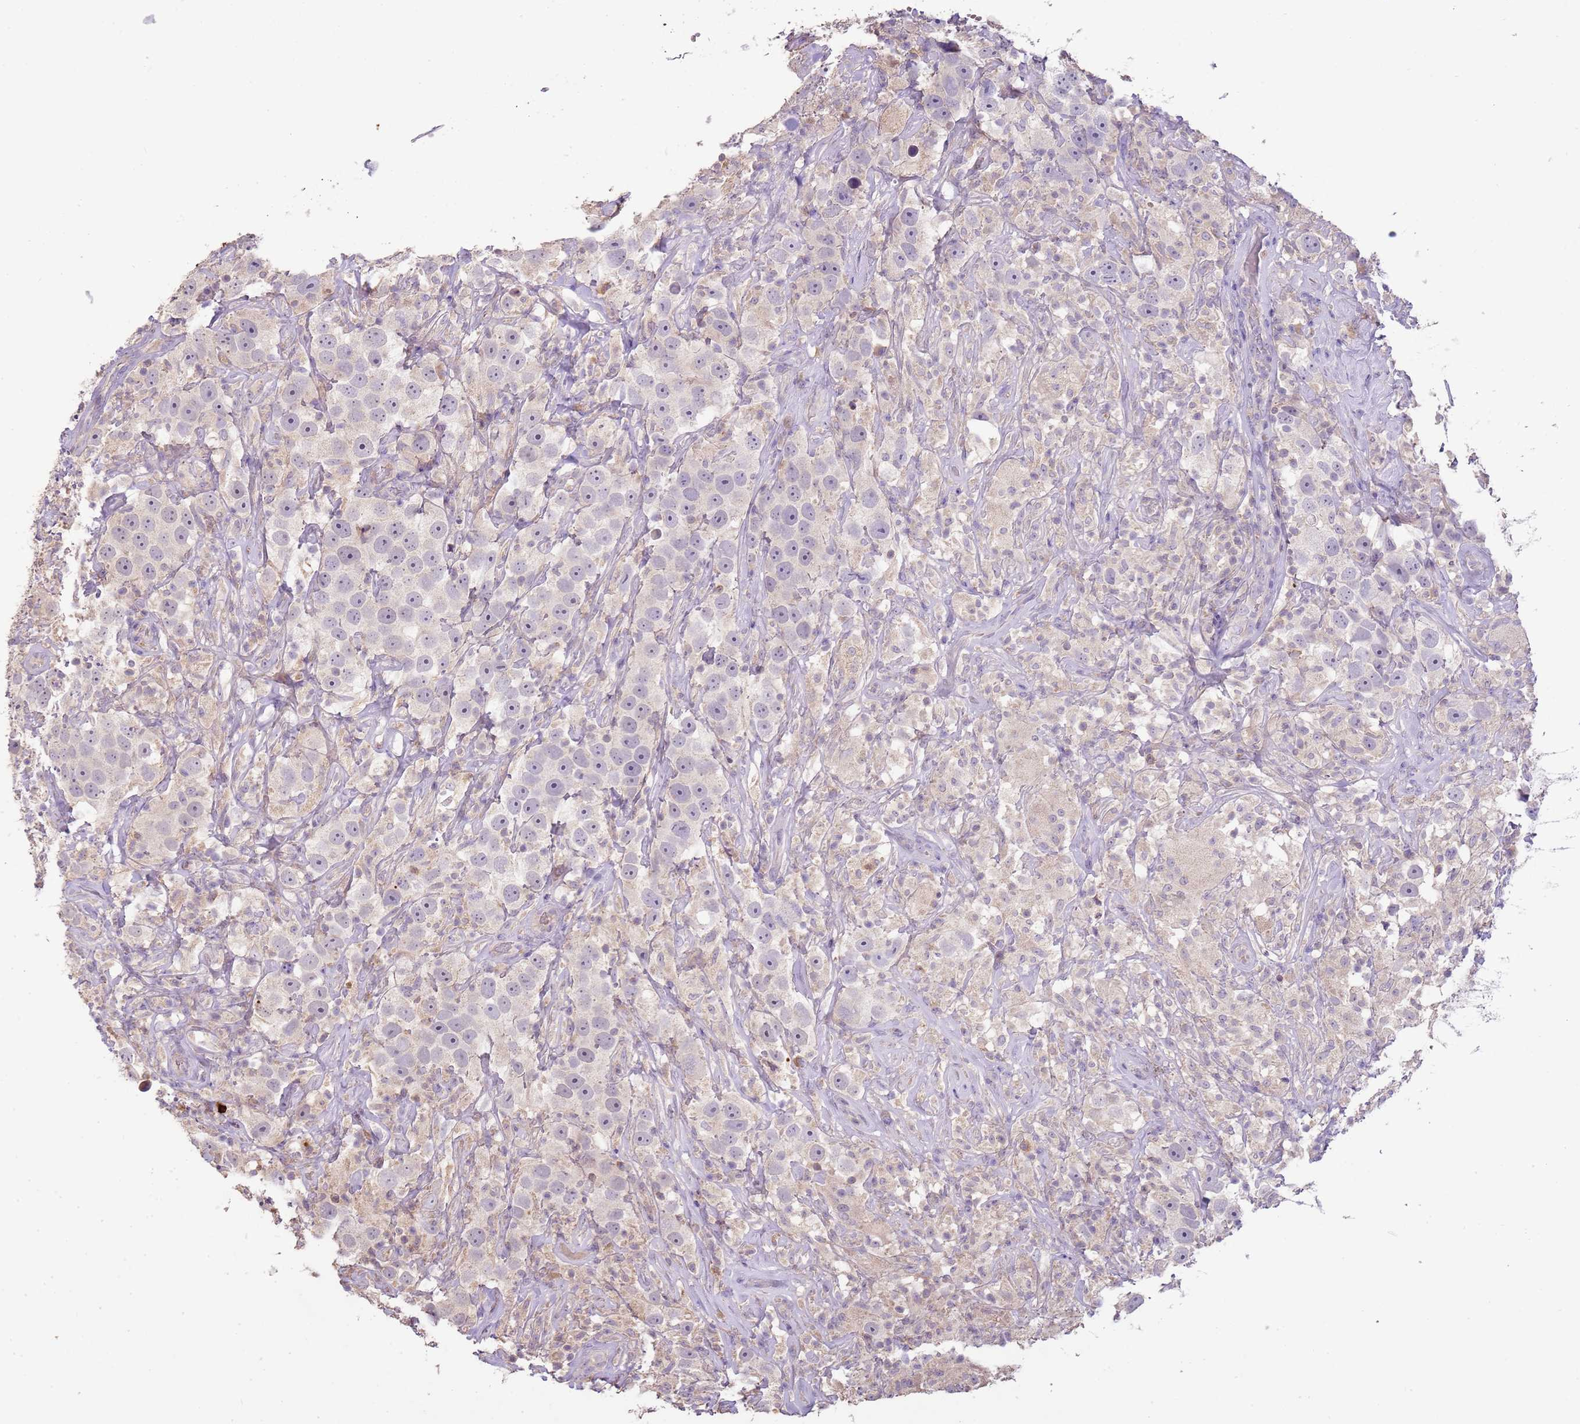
{"staining": {"intensity": "negative", "quantity": "none", "location": "none"}, "tissue": "testis cancer", "cell_type": "Tumor cells", "image_type": "cancer", "snomed": [{"axis": "morphology", "description": "Seminoma, NOS"}, {"axis": "topography", "description": "Testis"}], "caption": "Human testis cancer (seminoma) stained for a protein using IHC displays no positivity in tumor cells.", "gene": "IL2RG", "patient": {"sex": "male", "age": 49}}